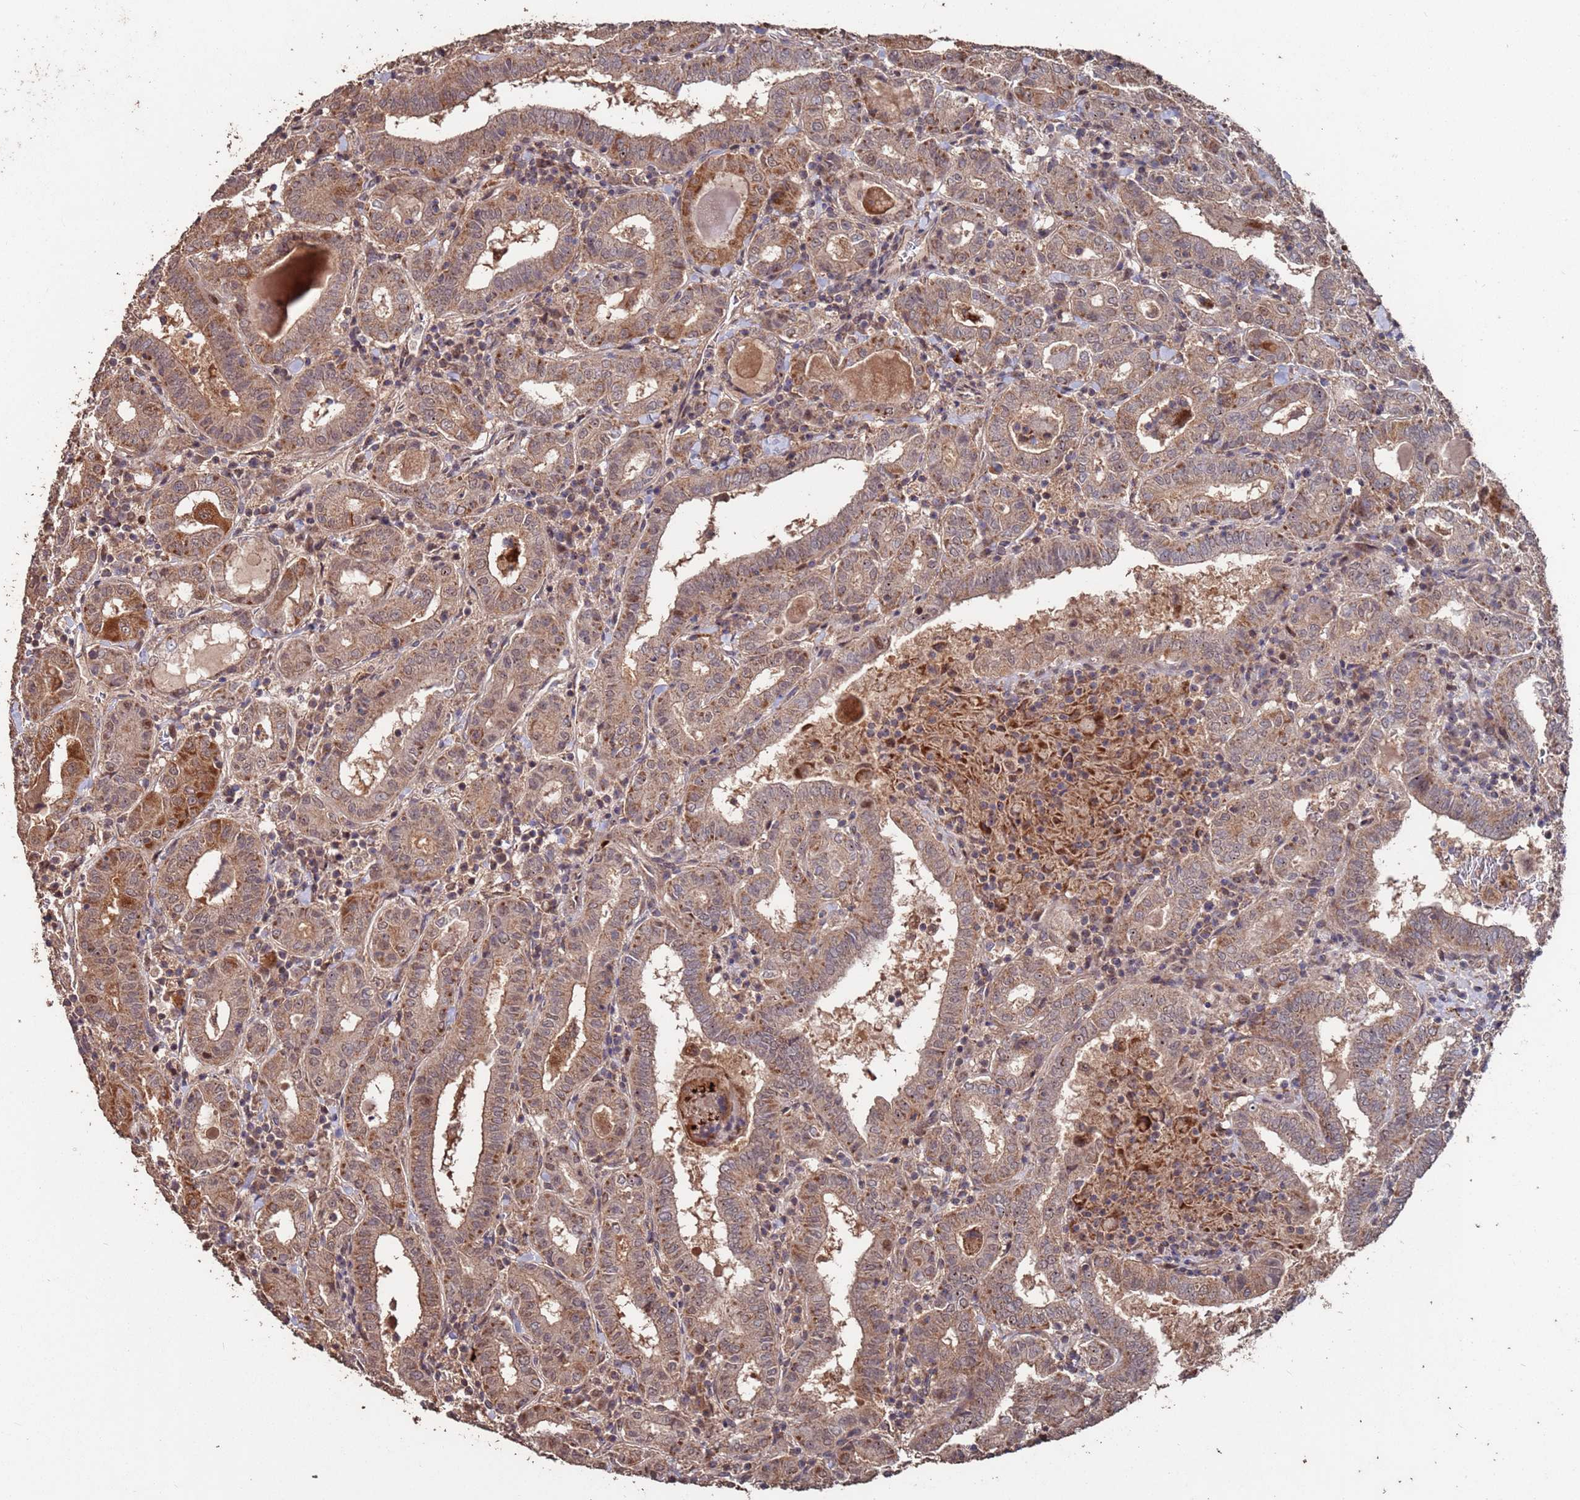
{"staining": {"intensity": "moderate", "quantity": ">75%", "location": "cytoplasmic/membranous"}, "tissue": "thyroid cancer", "cell_type": "Tumor cells", "image_type": "cancer", "snomed": [{"axis": "morphology", "description": "Papillary adenocarcinoma, NOS"}, {"axis": "topography", "description": "Thyroid gland"}], "caption": "Immunohistochemistry (IHC) (DAB (3,3'-diaminobenzidine)) staining of human thyroid cancer (papillary adenocarcinoma) displays moderate cytoplasmic/membranous protein expression in about >75% of tumor cells.", "gene": "PRR7", "patient": {"sex": "female", "age": 72}}